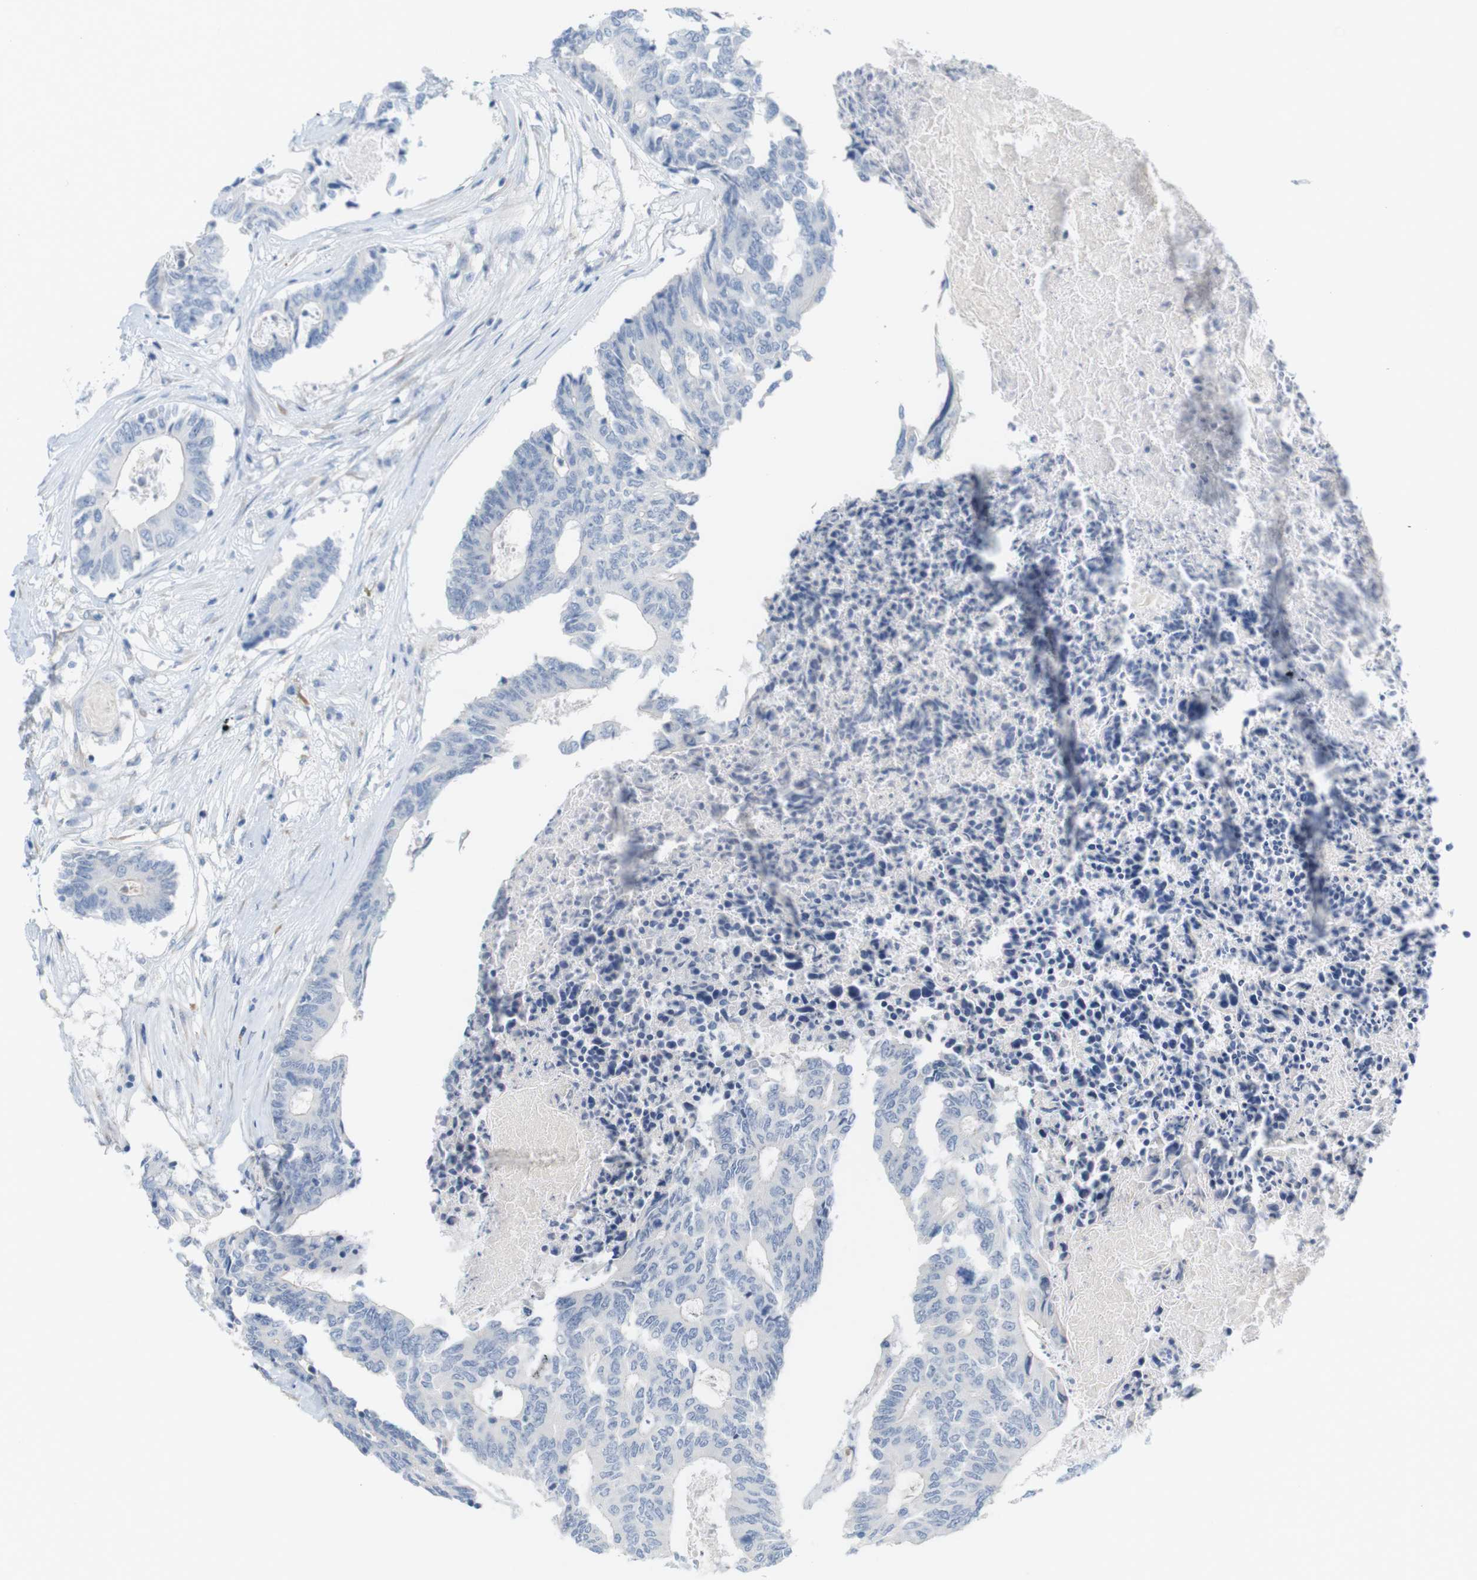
{"staining": {"intensity": "negative", "quantity": "none", "location": "none"}, "tissue": "colorectal cancer", "cell_type": "Tumor cells", "image_type": "cancer", "snomed": [{"axis": "morphology", "description": "Adenocarcinoma, NOS"}, {"axis": "topography", "description": "Rectum"}], "caption": "DAB immunohistochemical staining of human colorectal cancer (adenocarcinoma) reveals no significant expression in tumor cells.", "gene": "RGS9", "patient": {"sex": "male", "age": 63}}